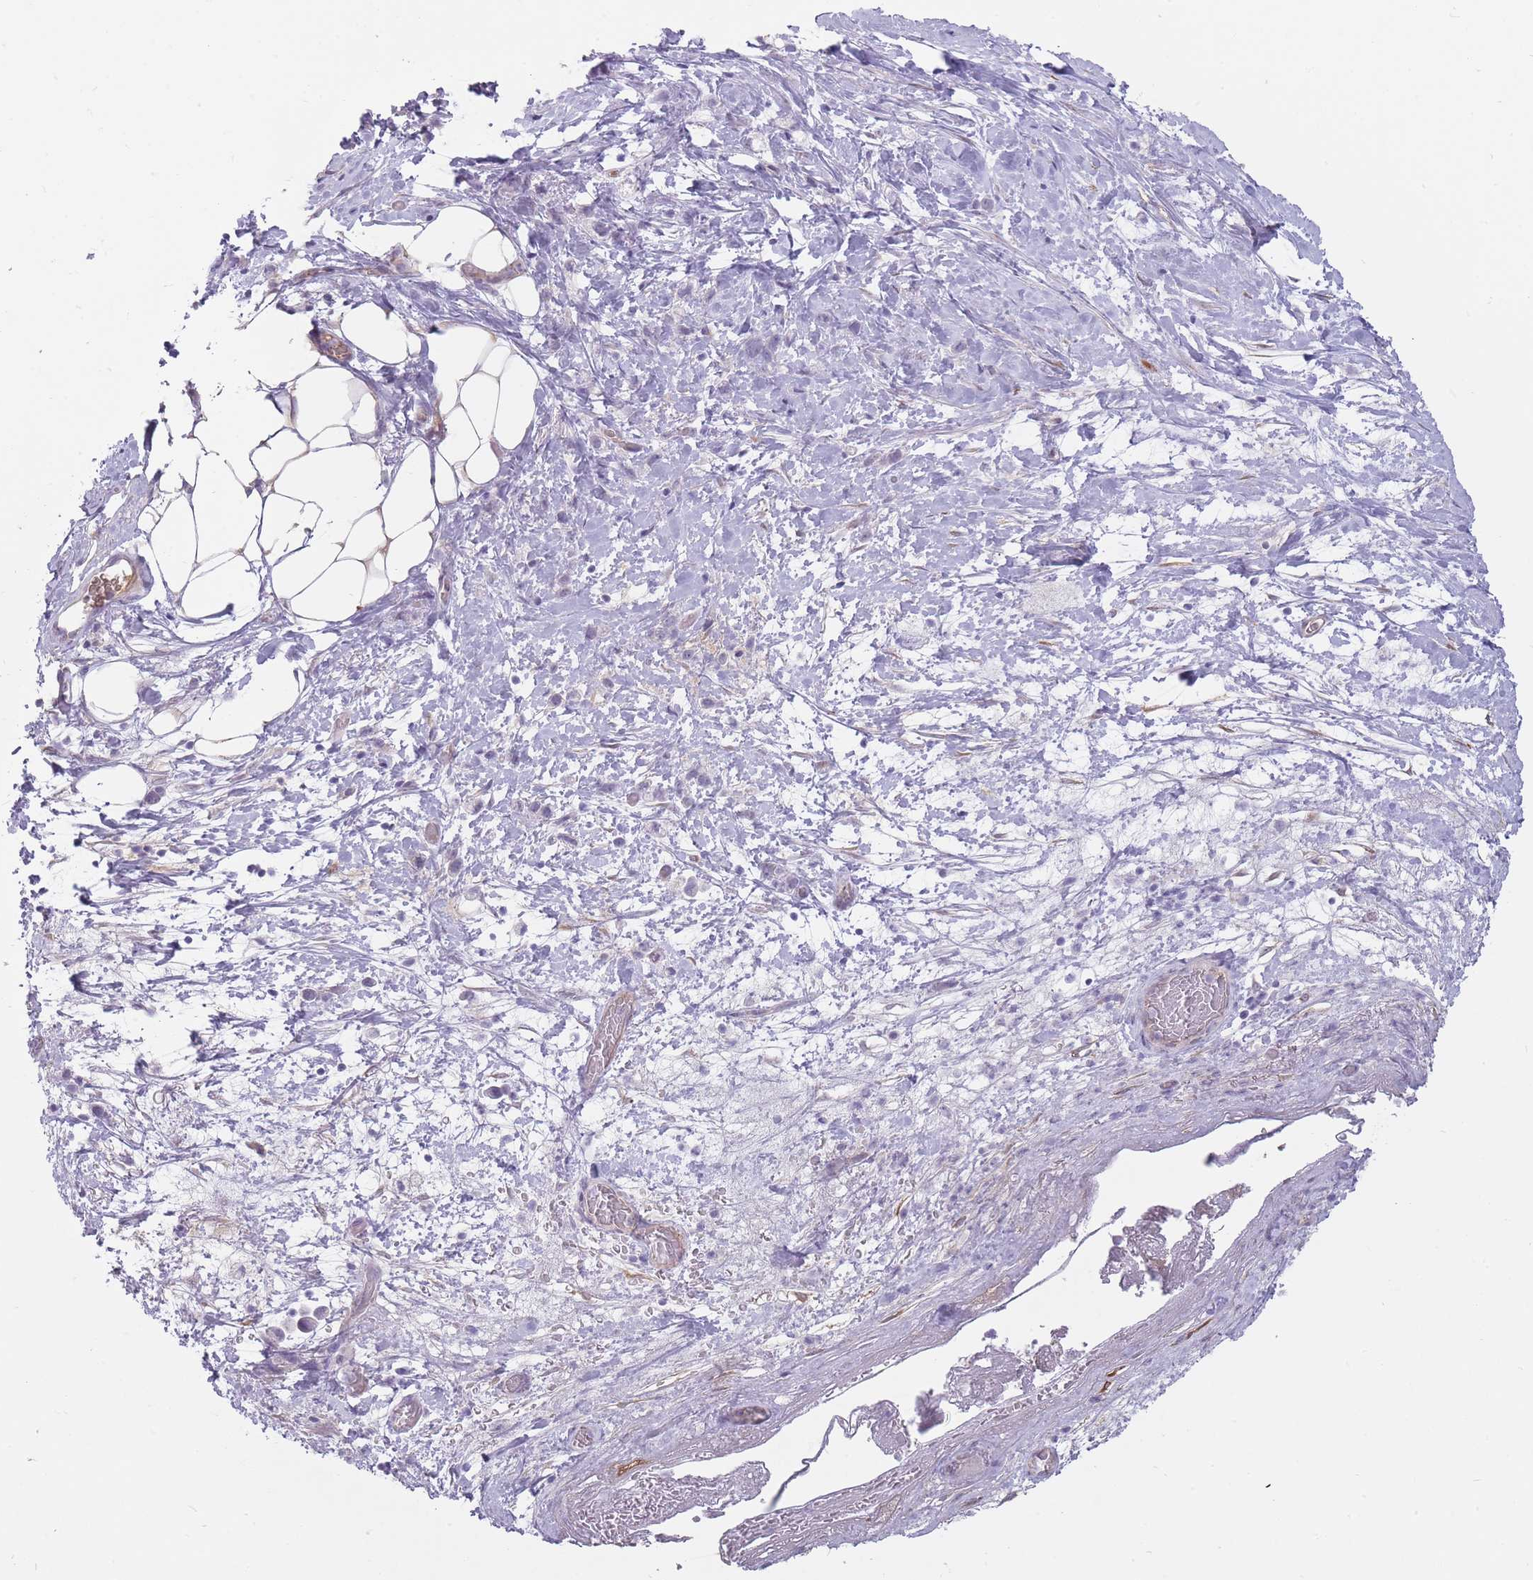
{"staining": {"intensity": "negative", "quantity": "none", "location": "none"}, "tissue": "stomach cancer", "cell_type": "Tumor cells", "image_type": "cancer", "snomed": [{"axis": "morphology", "description": "Adenocarcinoma, NOS"}, {"axis": "topography", "description": "Stomach"}], "caption": "Human stomach cancer stained for a protein using IHC shows no staining in tumor cells.", "gene": "PGRMC2", "patient": {"sex": "female", "age": 65}}